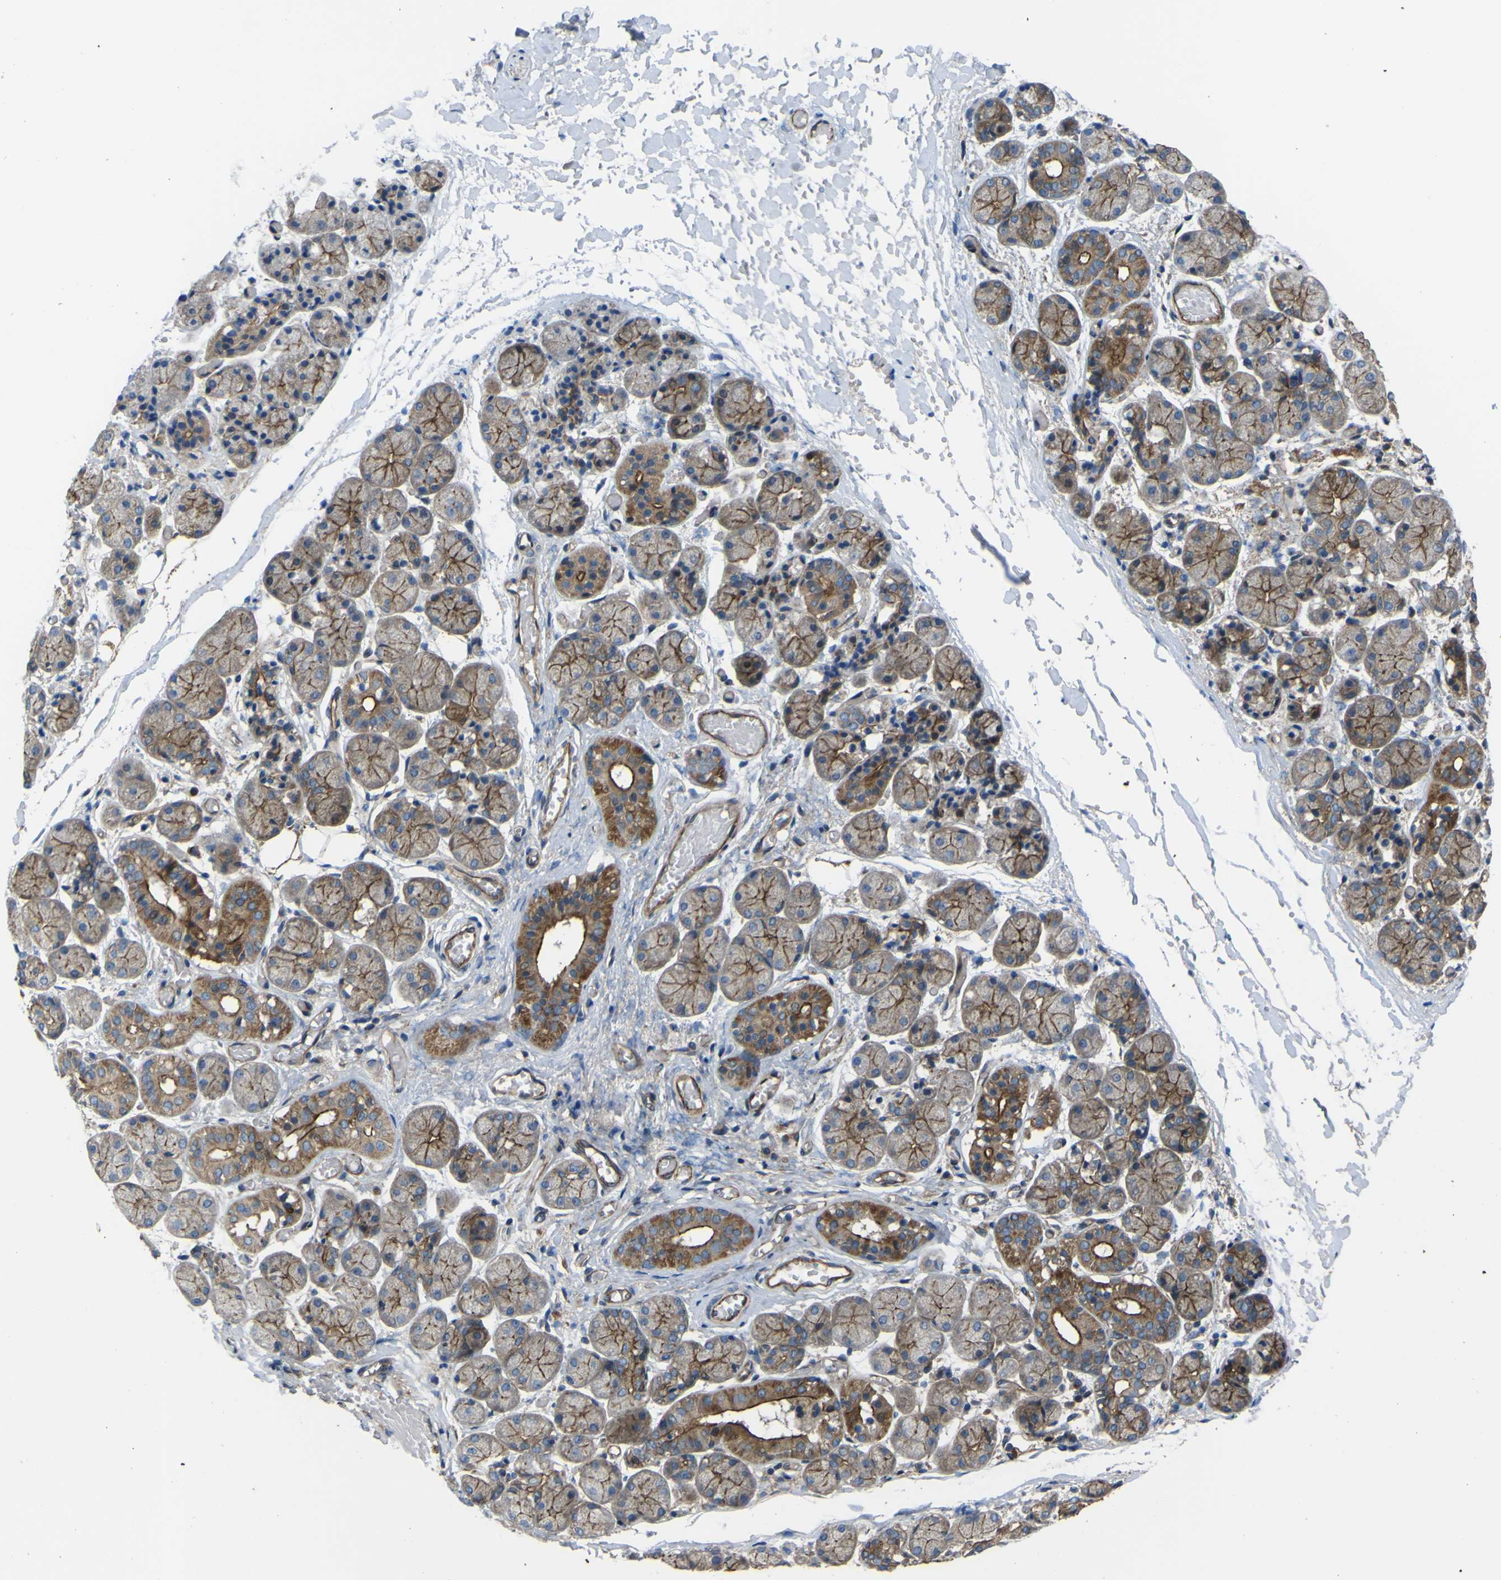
{"staining": {"intensity": "moderate", "quantity": ">75%", "location": "cytoplasmic/membranous"}, "tissue": "salivary gland", "cell_type": "Glandular cells", "image_type": "normal", "snomed": [{"axis": "morphology", "description": "Normal tissue, NOS"}, {"axis": "topography", "description": "Salivary gland"}], "caption": "High-power microscopy captured an IHC image of unremarkable salivary gland, revealing moderate cytoplasmic/membranous expression in approximately >75% of glandular cells.", "gene": "FBXO30", "patient": {"sex": "female", "age": 24}}